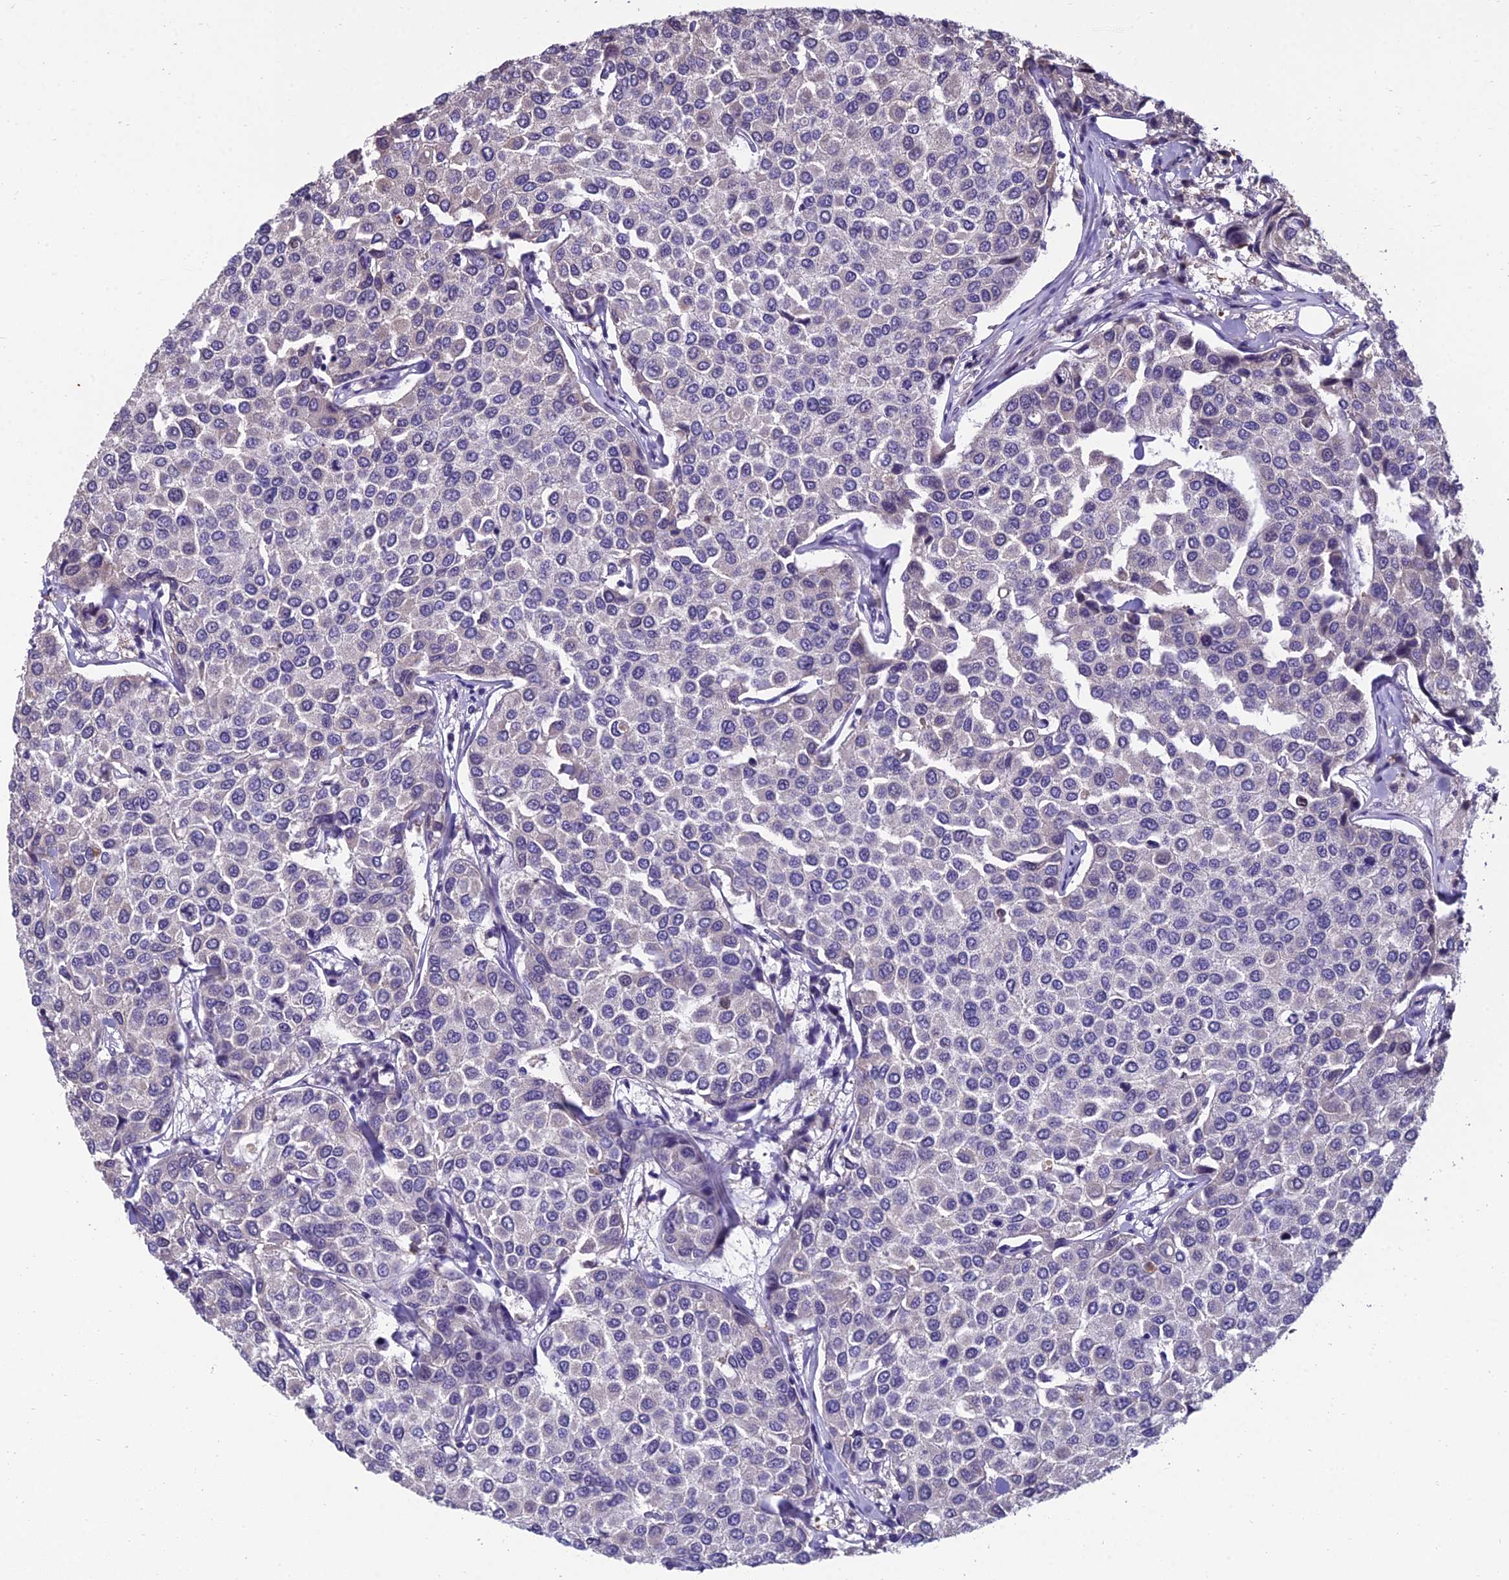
{"staining": {"intensity": "negative", "quantity": "none", "location": "none"}, "tissue": "breast cancer", "cell_type": "Tumor cells", "image_type": "cancer", "snomed": [{"axis": "morphology", "description": "Duct carcinoma"}, {"axis": "topography", "description": "Breast"}], "caption": "High power microscopy histopathology image of an IHC image of breast intraductal carcinoma, revealing no significant positivity in tumor cells.", "gene": "GRWD1", "patient": {"sex": "female", "age": 55}}